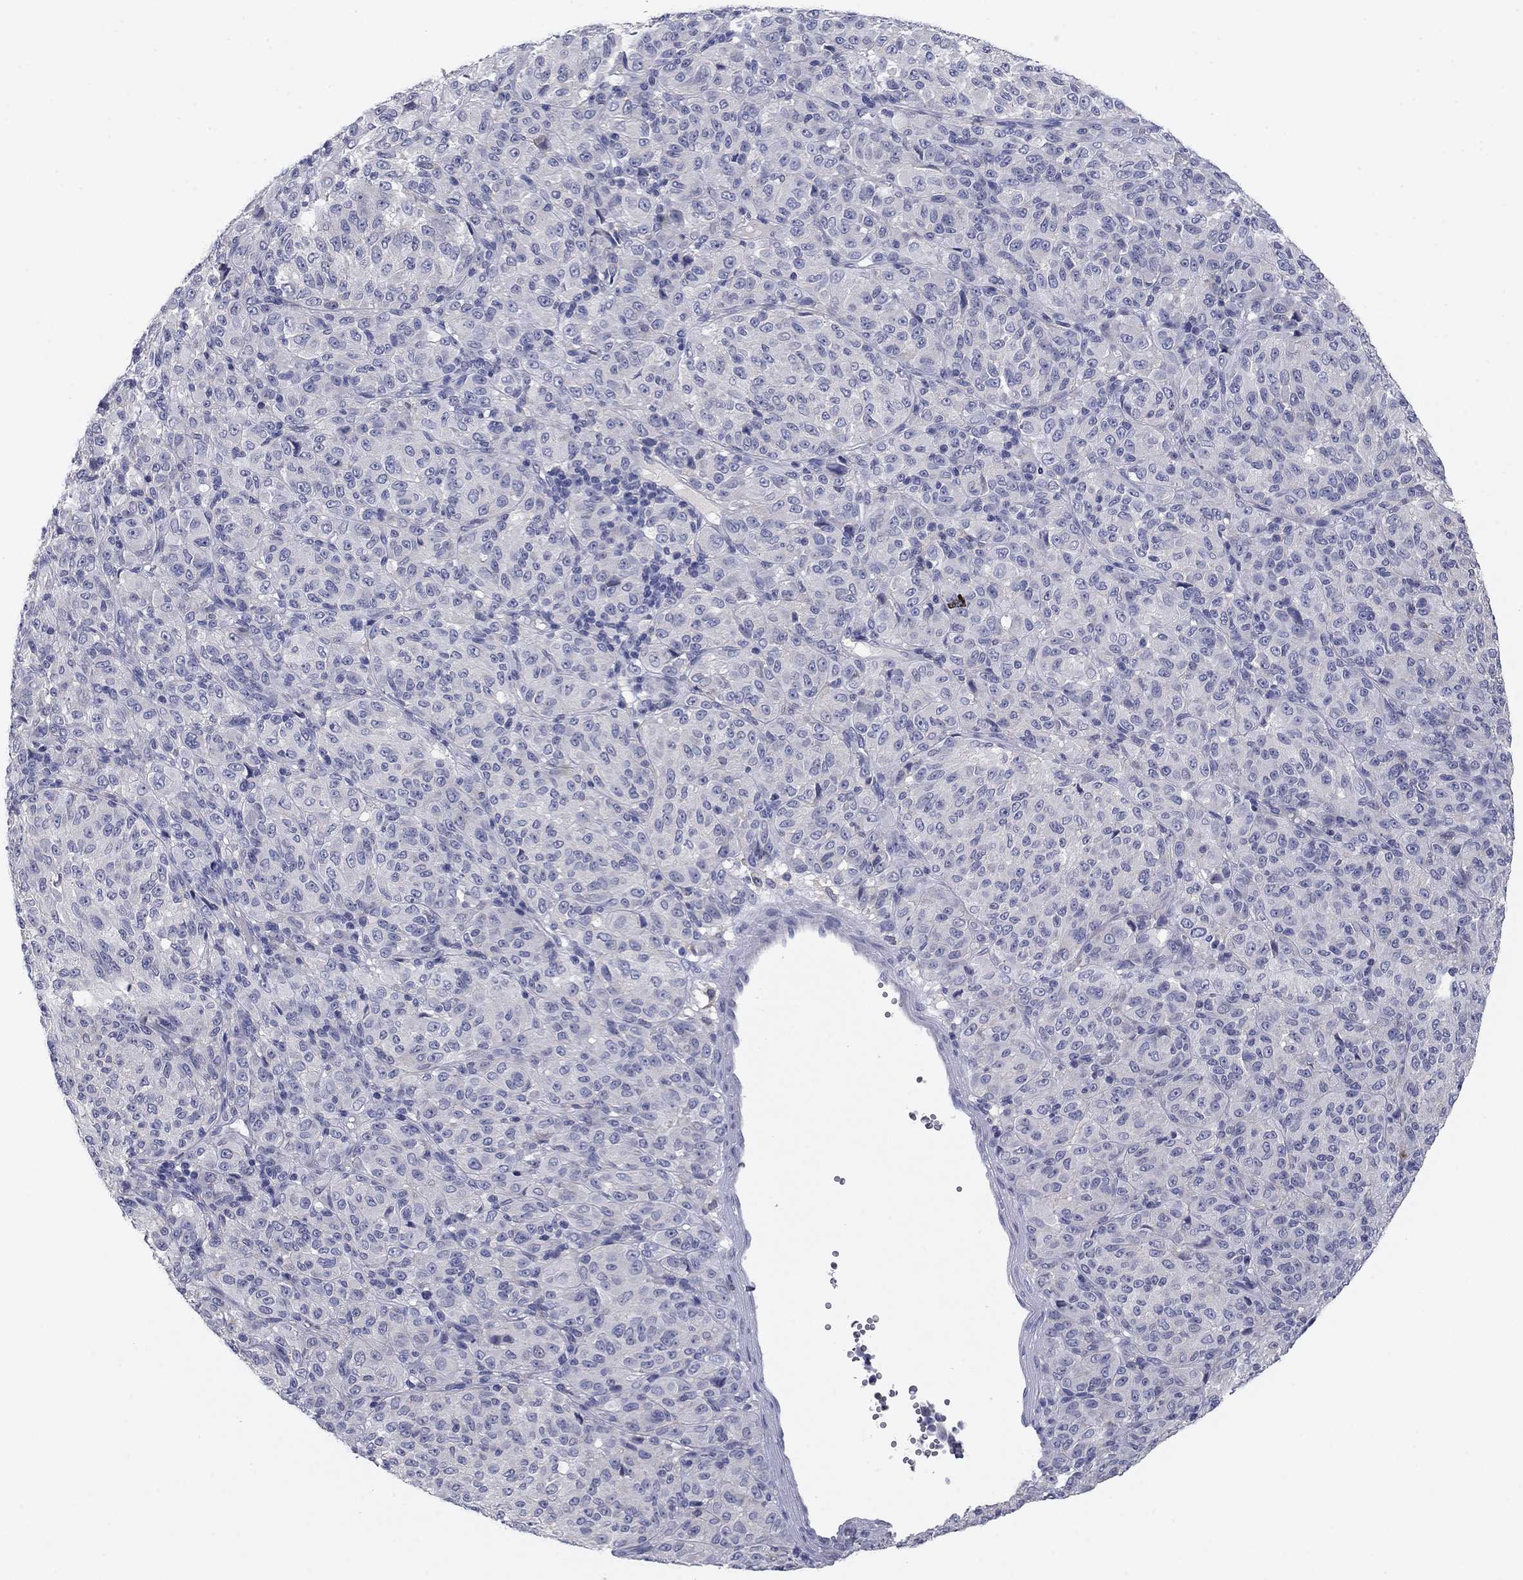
{"staining": {"intensity": "negative", "quantity": "none", "location": "none"}, "tissue": "melanoma", "cell_type": "Tumor cells", "image_type": "cancer", "snomed": [{"axis": "morphology", "description": "Malignant melanoma, Metastatic site"}, {"axis": "topography", "description": "Brain"}], "caption": "Image shows no significant protein expression in tumor cells of melanoma.", "gene": "CNTNAP4", "patient": {"sex": "female", "age": 56}}